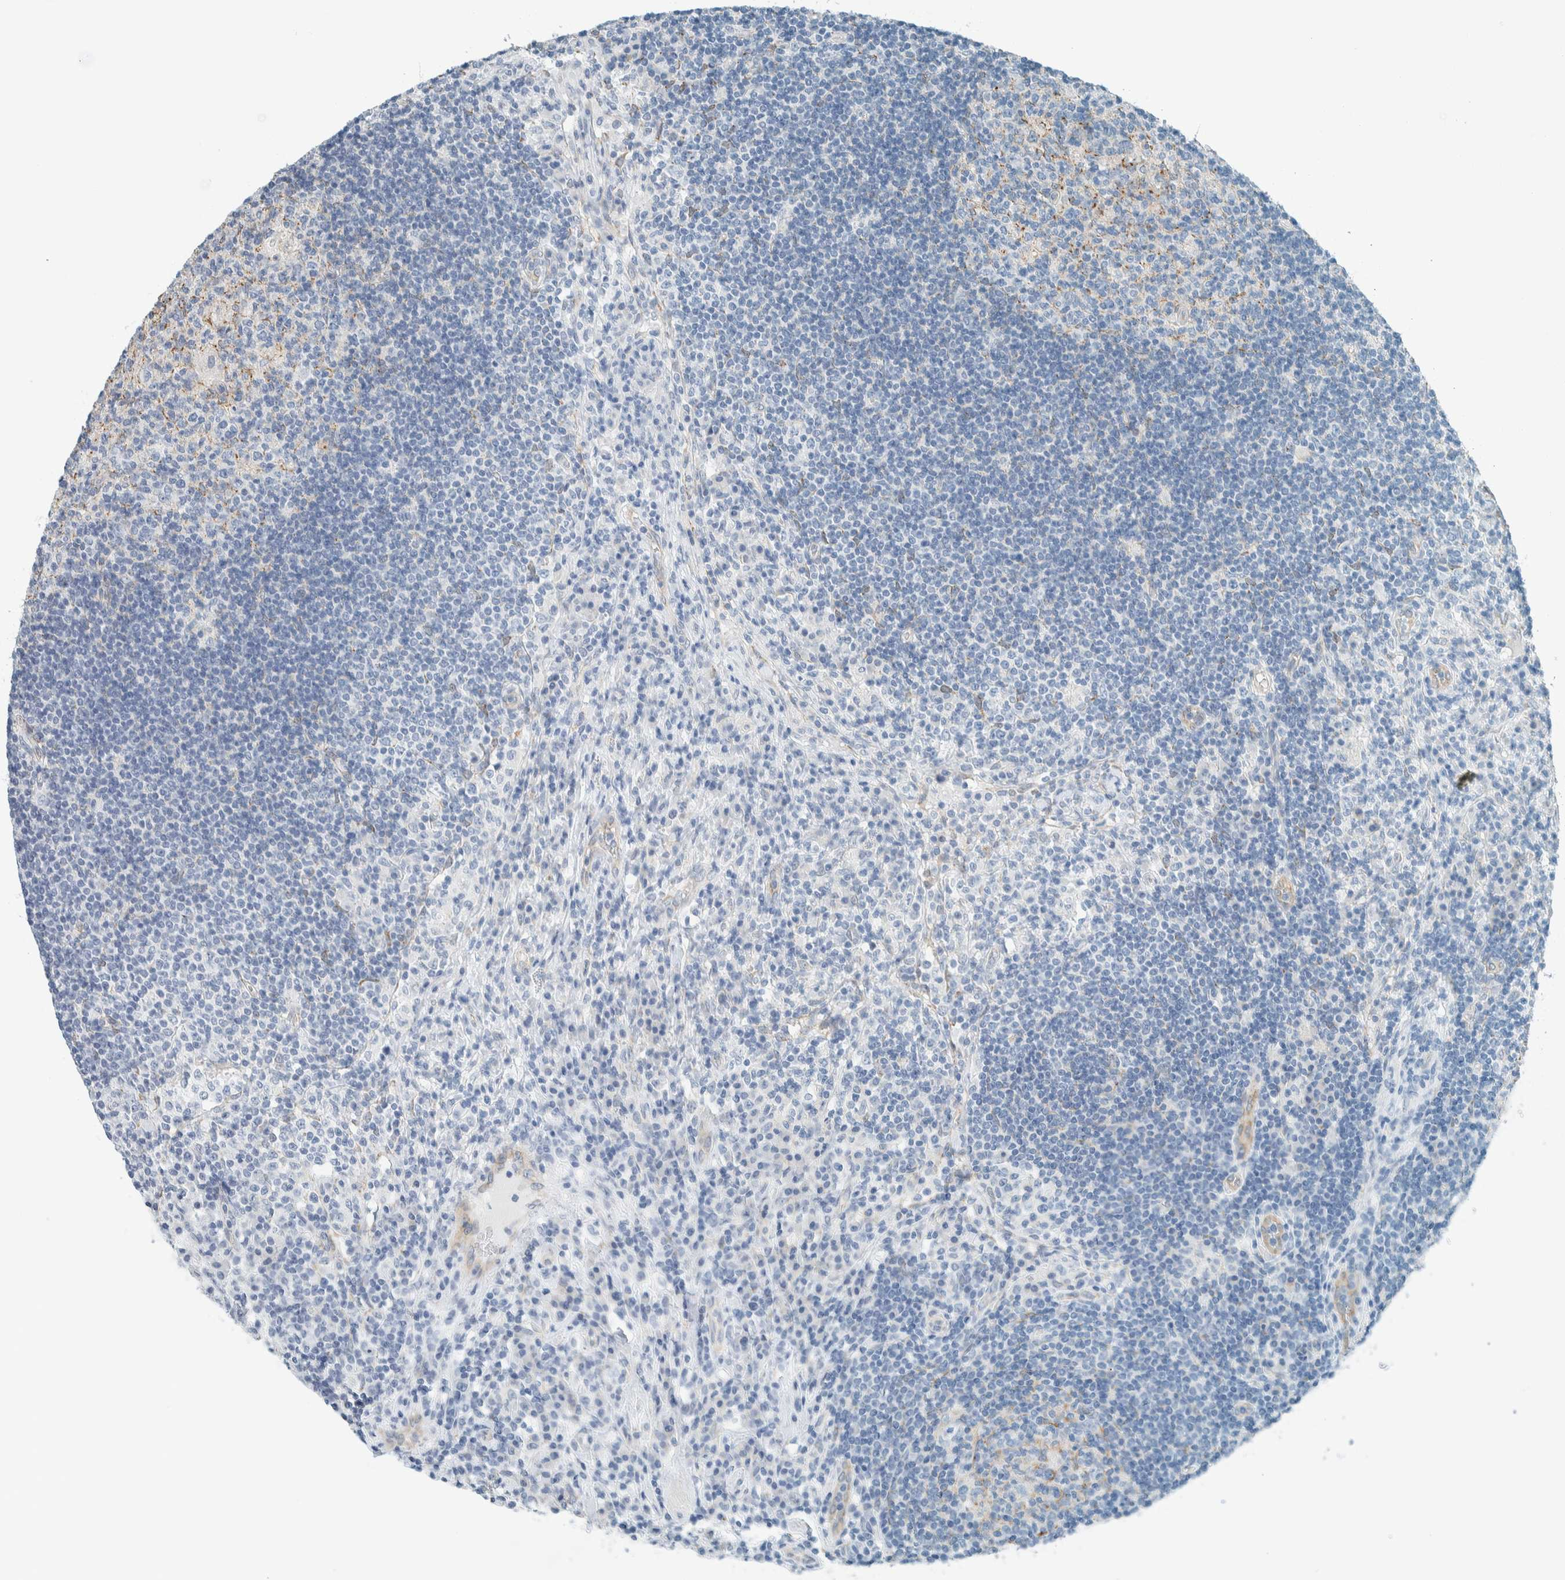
{"staining": {"intensity": "weak", "quantity": "<25%", "location": "cytoplasmic/membranous"}, "tissue": "lymph node", "cell_type": "Germinal center cells", "image_type": "normal", "snomed": [{"axis": "morphology", "description": "Normal tissue, NOS"}, {"axis": "topography", "description": "Lymph node"}], "caption": "The immunohistochemistry (IHC) image has no significant positivity in germinal center cells of lymph node. (Brightfield microscopy of DAB (3,3'-diaminobenzidine) IHC at high magnification).", "gene": "ALDH7A1", "patient": {"sex": "female", "age": 53}}